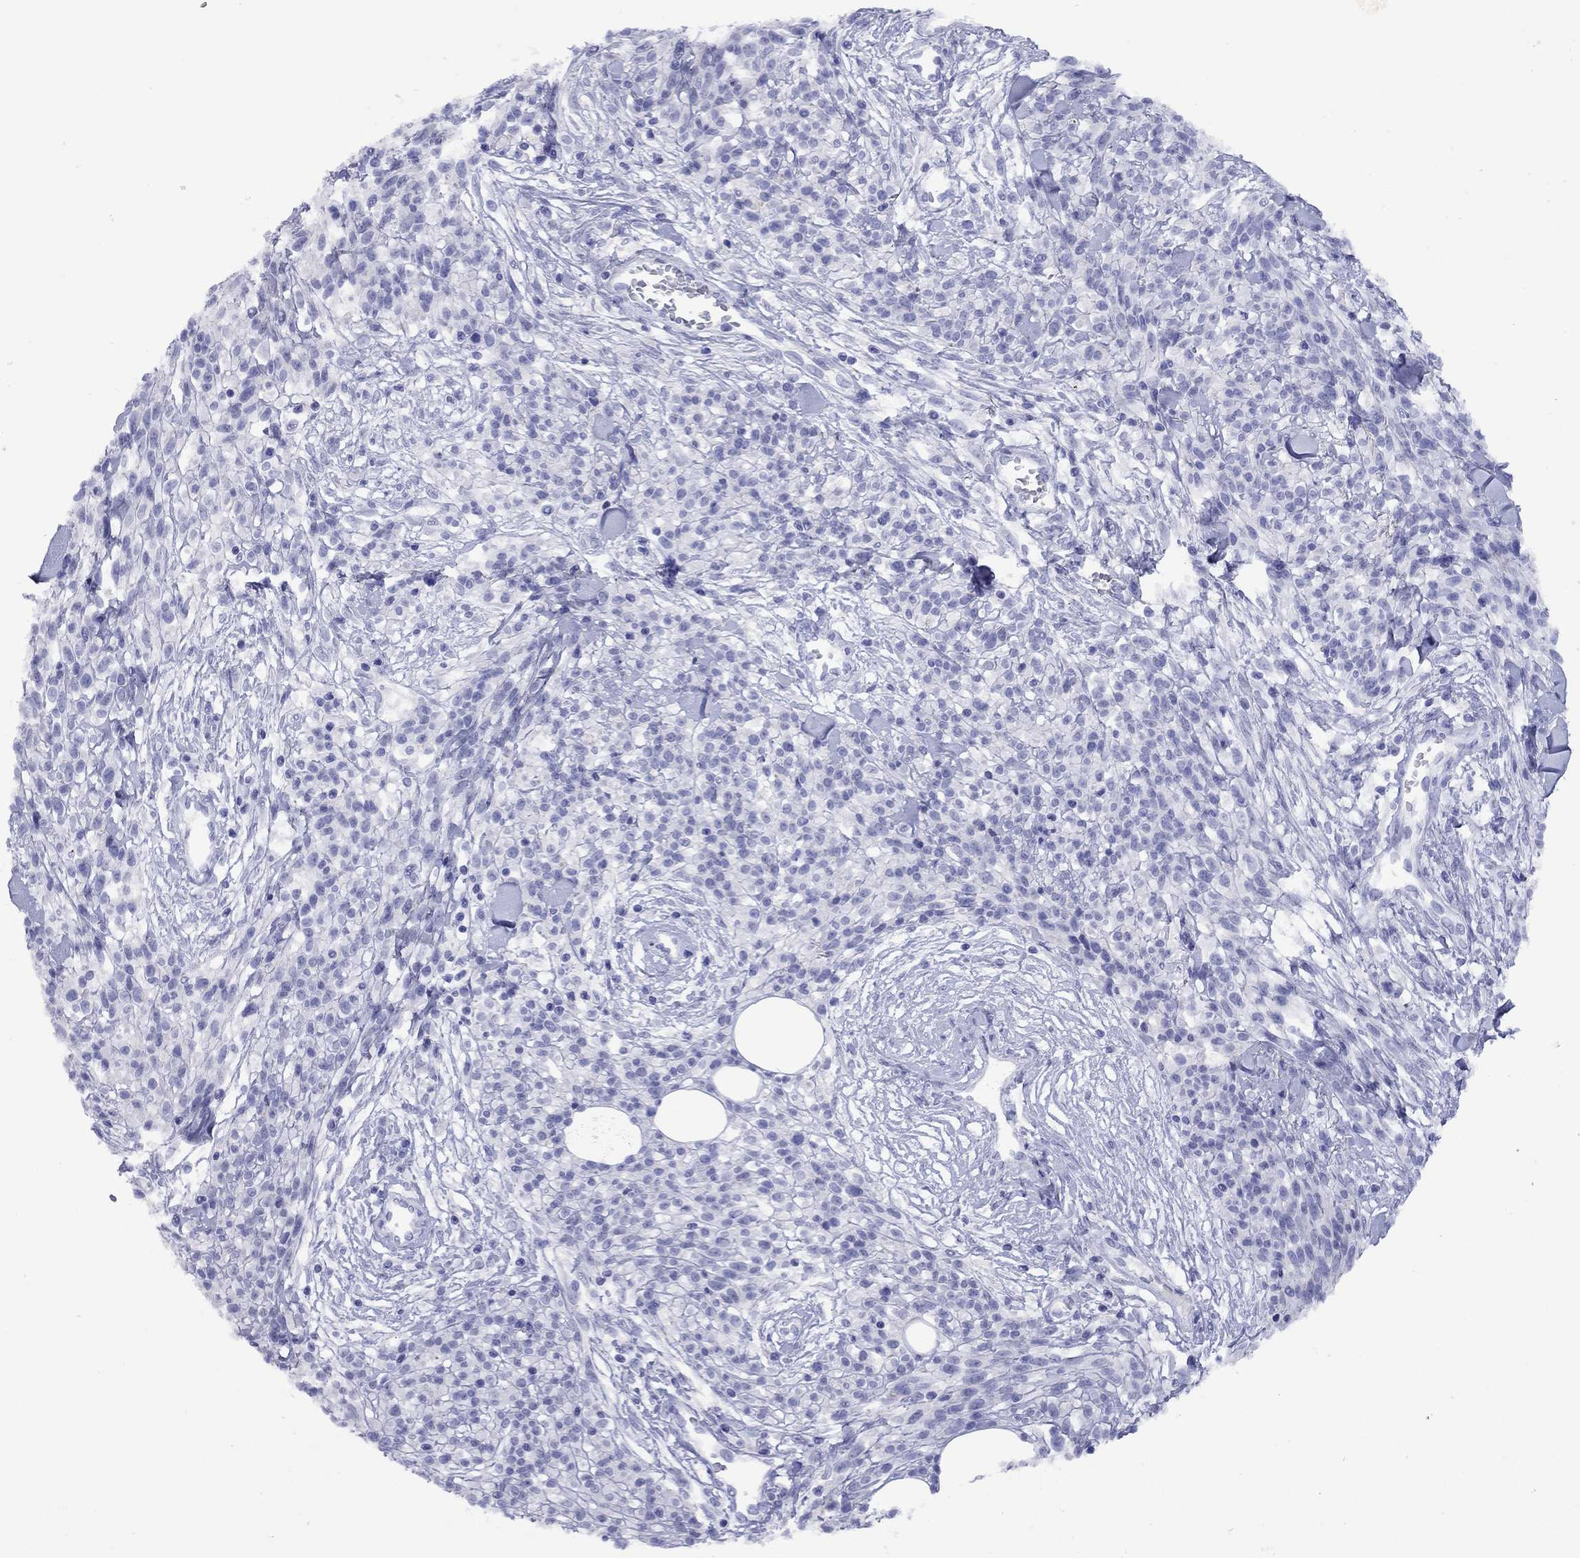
{"staining": {"intensity": "negative", "quantity": "none", "location": "none"}, "tissue": "melanoma", "cell_type": "Tumor cells", "image_type": "cancer", "snomed": [{"axis": "morphology", "description": "Malignant melanoma, NOS"}, {"axis": "topography", "description": "Skin"}, {"axis": "topography", "description": "Skin of trunk"}], "caption": "IHC of malignant melanoma displays no expression in tumor cells. (Immunohistochemistry (ihc), brightfield microscopy, high magnification).", "gene": "CMYA5", "patient": {"sex": "male", "age": 74}}